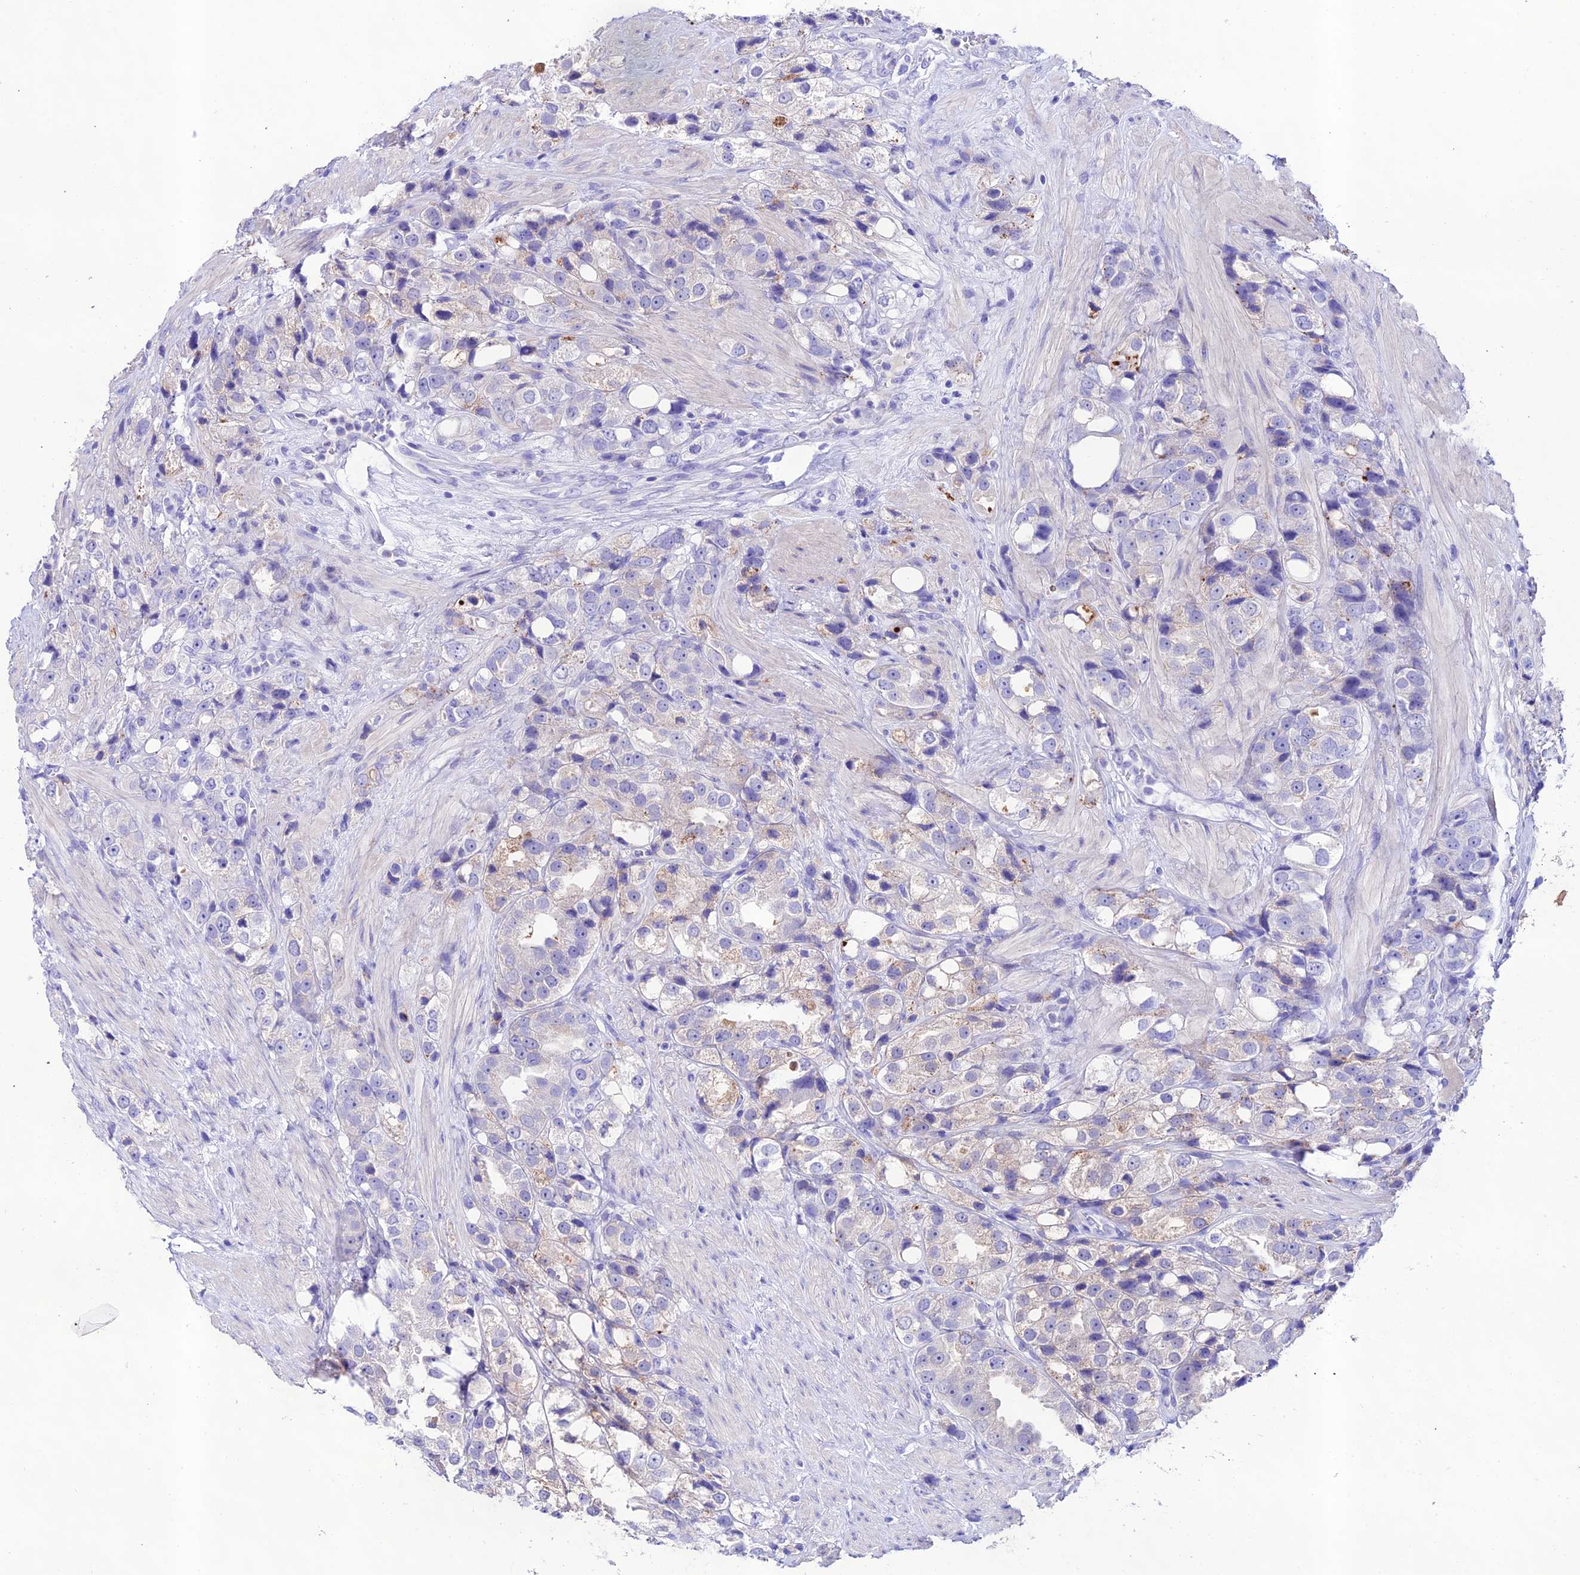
{"staining": {"intensity": "negative", "quantity": "none", "location": "none"}, "tissue": "prostate cancer", "cell_type": "Tumor cells", "image_type": "cancer", "snomed": [{"axis": "morphology", "description": "Adenocarcinoma, NOS"}, {"axis": "topography", "description": "Prostate"}], "caption": "DAB immunohistochemical staining of human prostate cancer (adenocarcinoma) demonstrates no significant expression in tumor cells.", "gene": "NLRP6", "patient": {"sex": "male", "age": 79}}